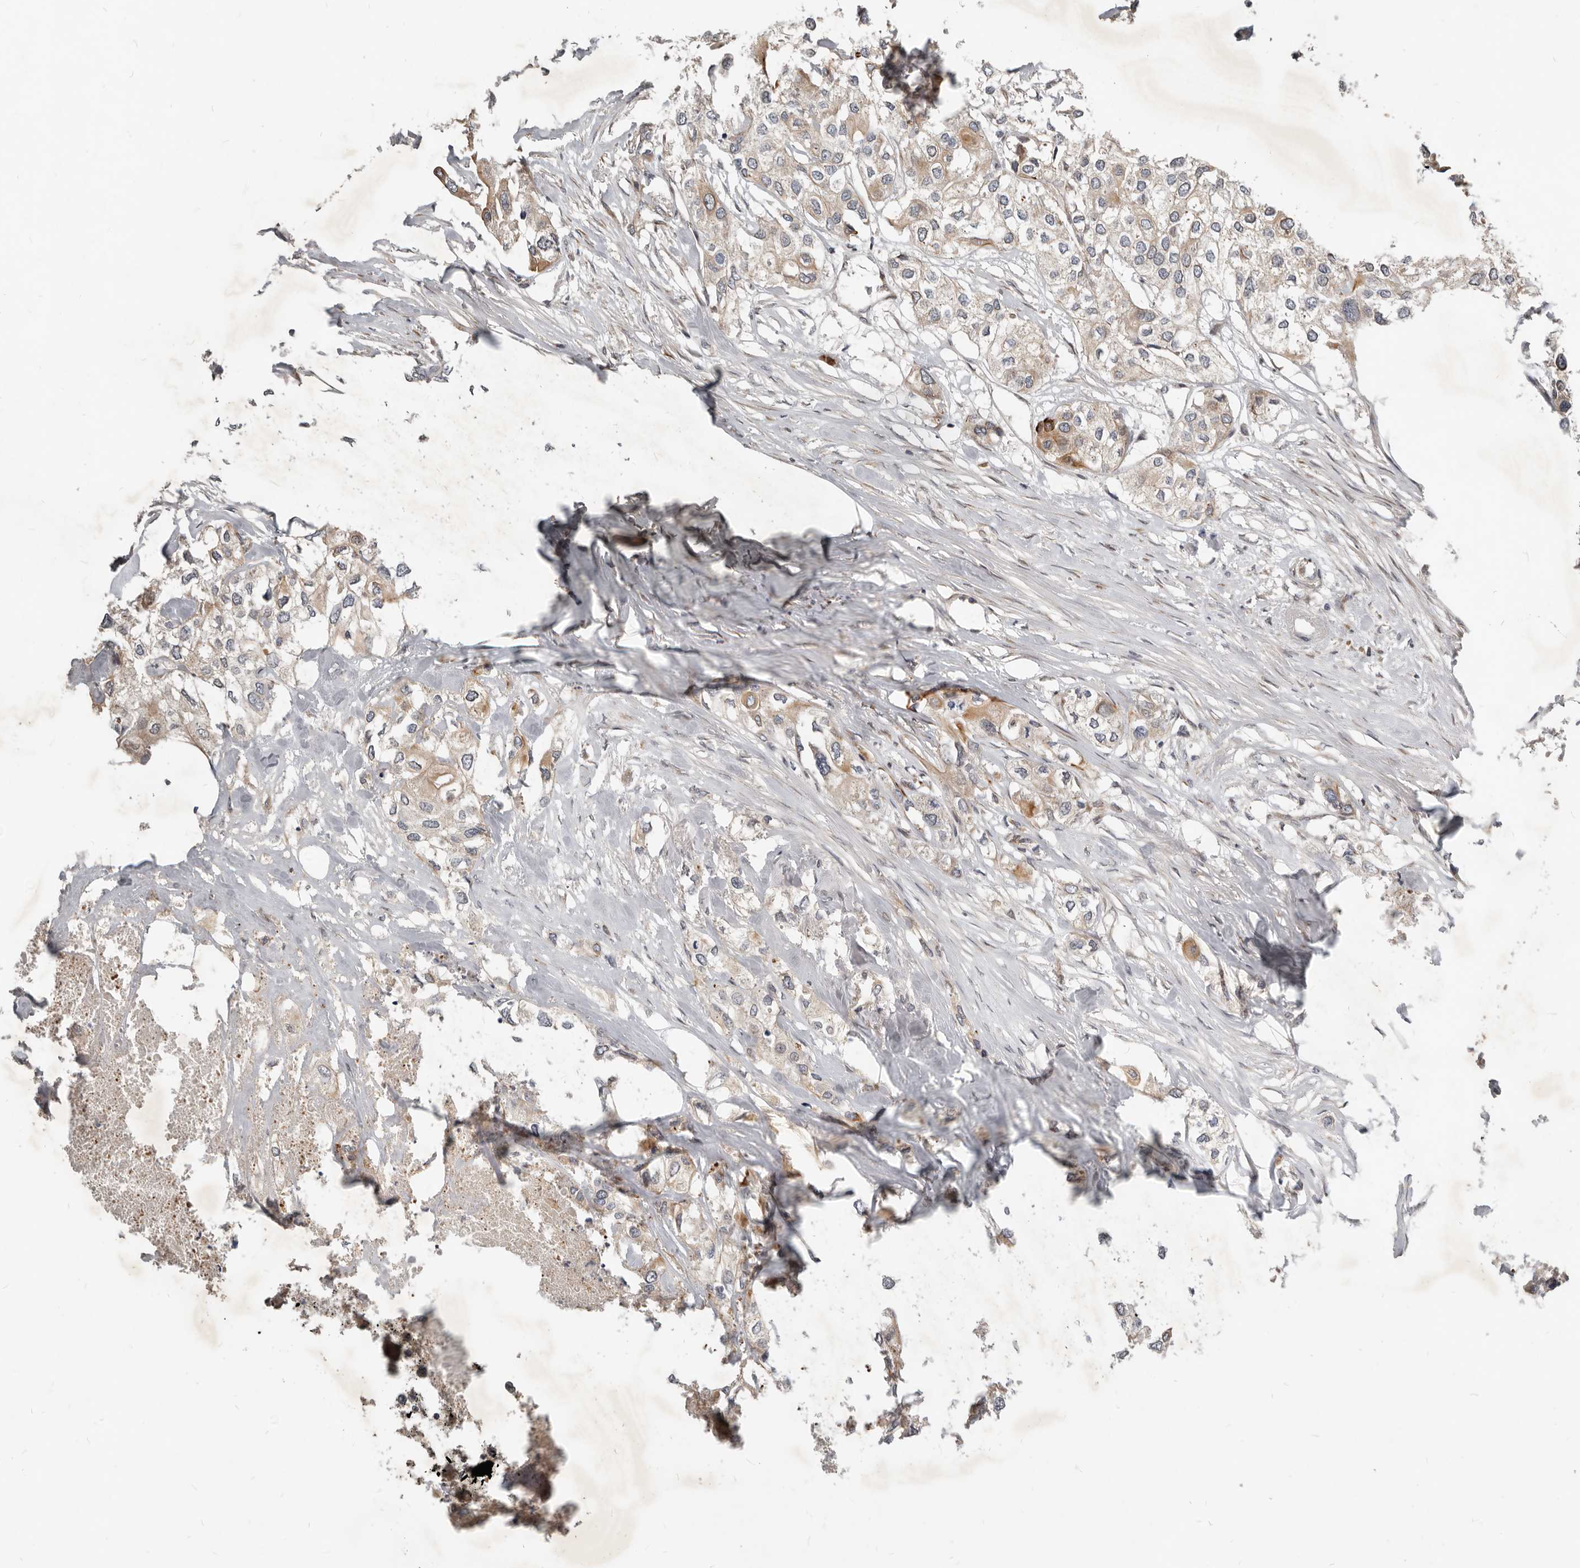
{"staining": {"intensity": "weak", "quantity": ">75%", "location": "cytoplasmic/membranous"}, "tissue": "urothelial cancer", "cell_type": "Tumor cells", "image_type": "cancer", "snomed": [{"axis": "morphology", "description": "Urothelial carcinoma, High grade"}, {"axis": "topography", "description": "Urinary bladder"}], "caption": "Immunohistochemical staining of urothelial carcinoma (high-grade) exhibits low levels of weak cytoplasmic/membranous positivity in about >75% of tumor cells.", "gene": "NPY4R", "patient": {"sex": "male", "age": 64}}